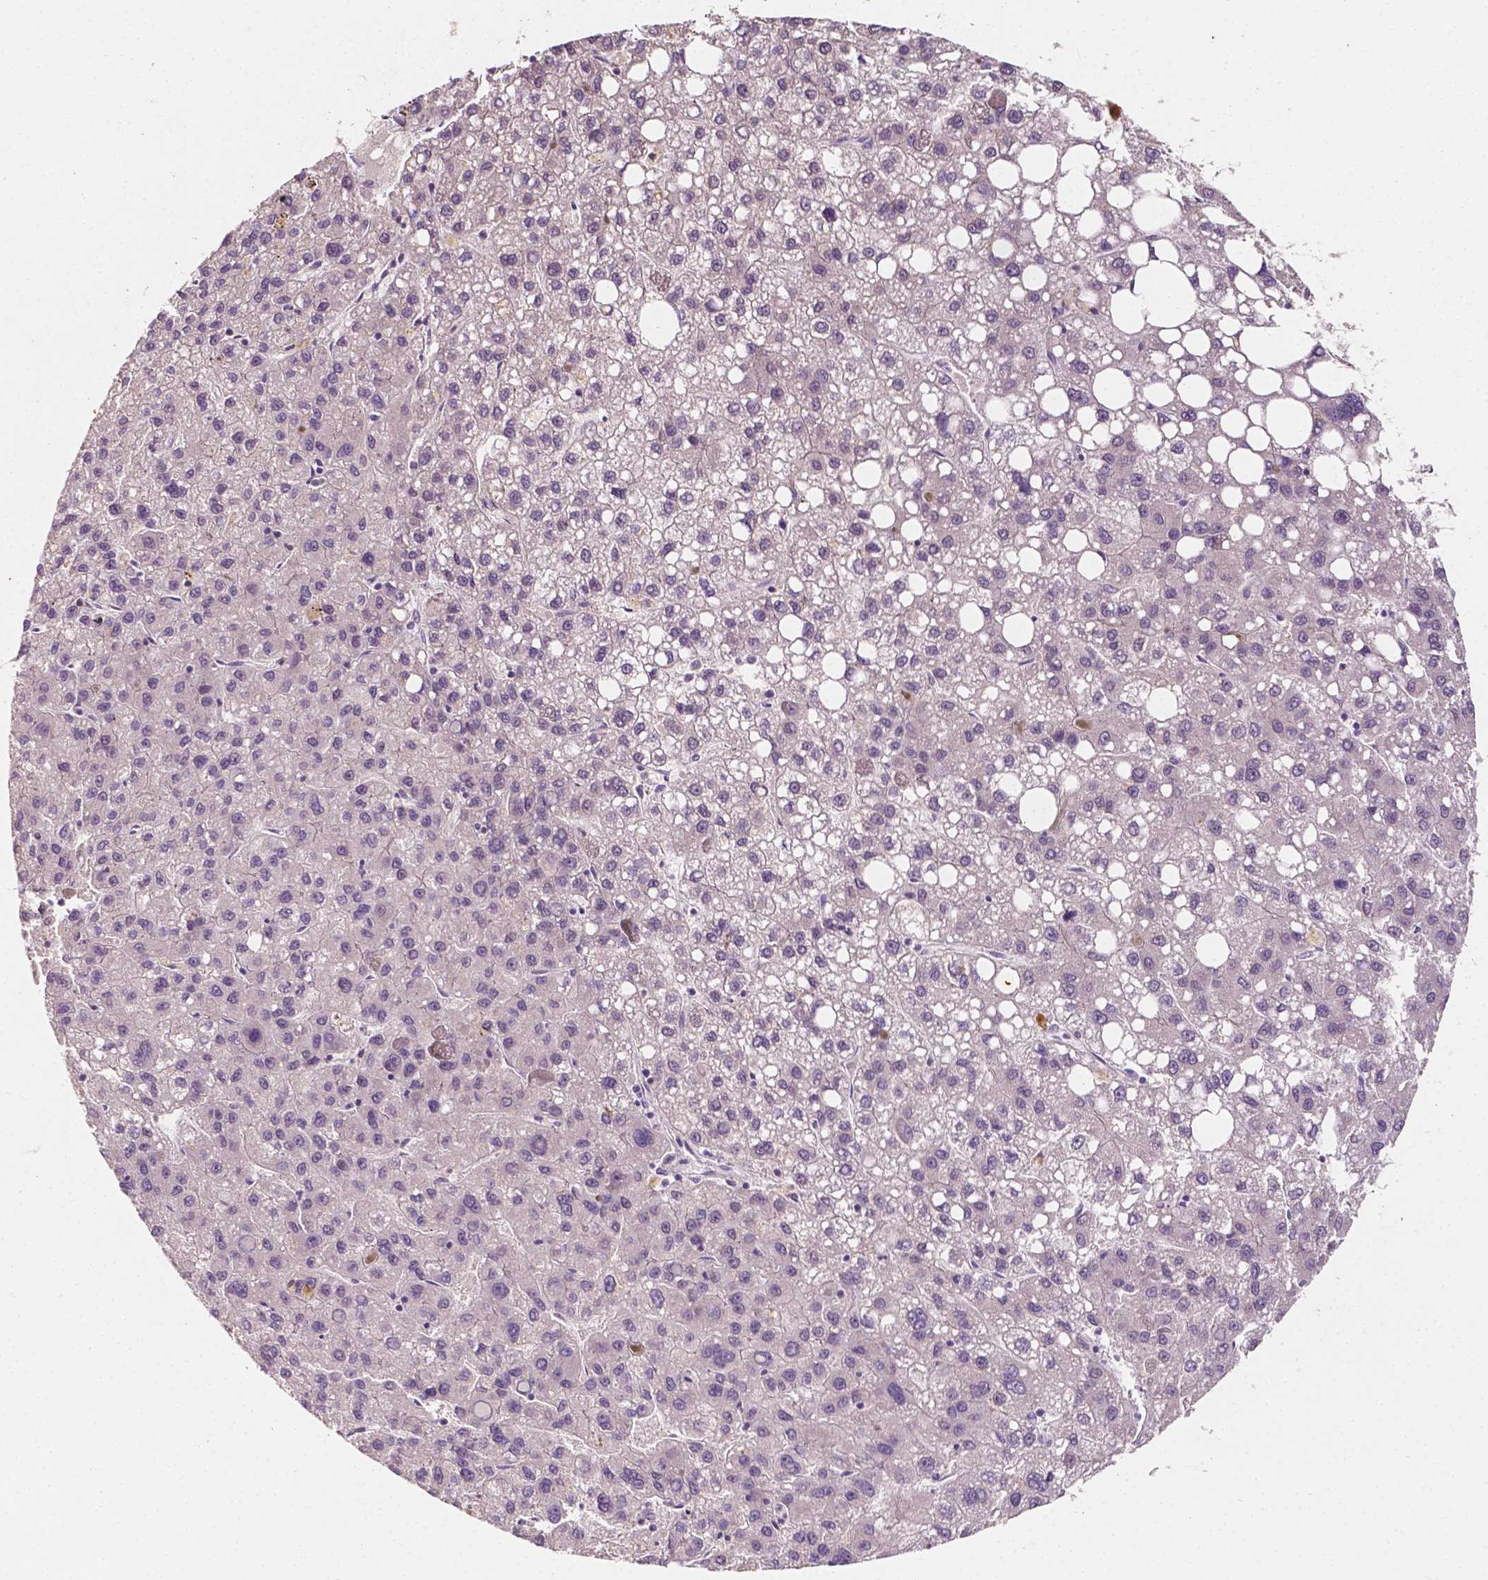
{"staining": {"intensity": "negative", "quantity": "none", "location": "none"}, "tissue": "liver cancer", "cell_type": "Tumor cells", "image_type": "cancer", "snomed": [{"axis": "morphology", "description": "Carcinoma, Hepatocellular, NOS"}, {"axis": "topography", "description": "Liver"}], "caption": "Immunohistochemistry (IHC) histopathology image of human liver hepatocellular carcinoma stained for a protein (brown), which reveals no positivity in tumor cells.", "gene": "TAL1", "patient": {"sex": "female", "age": 82}}